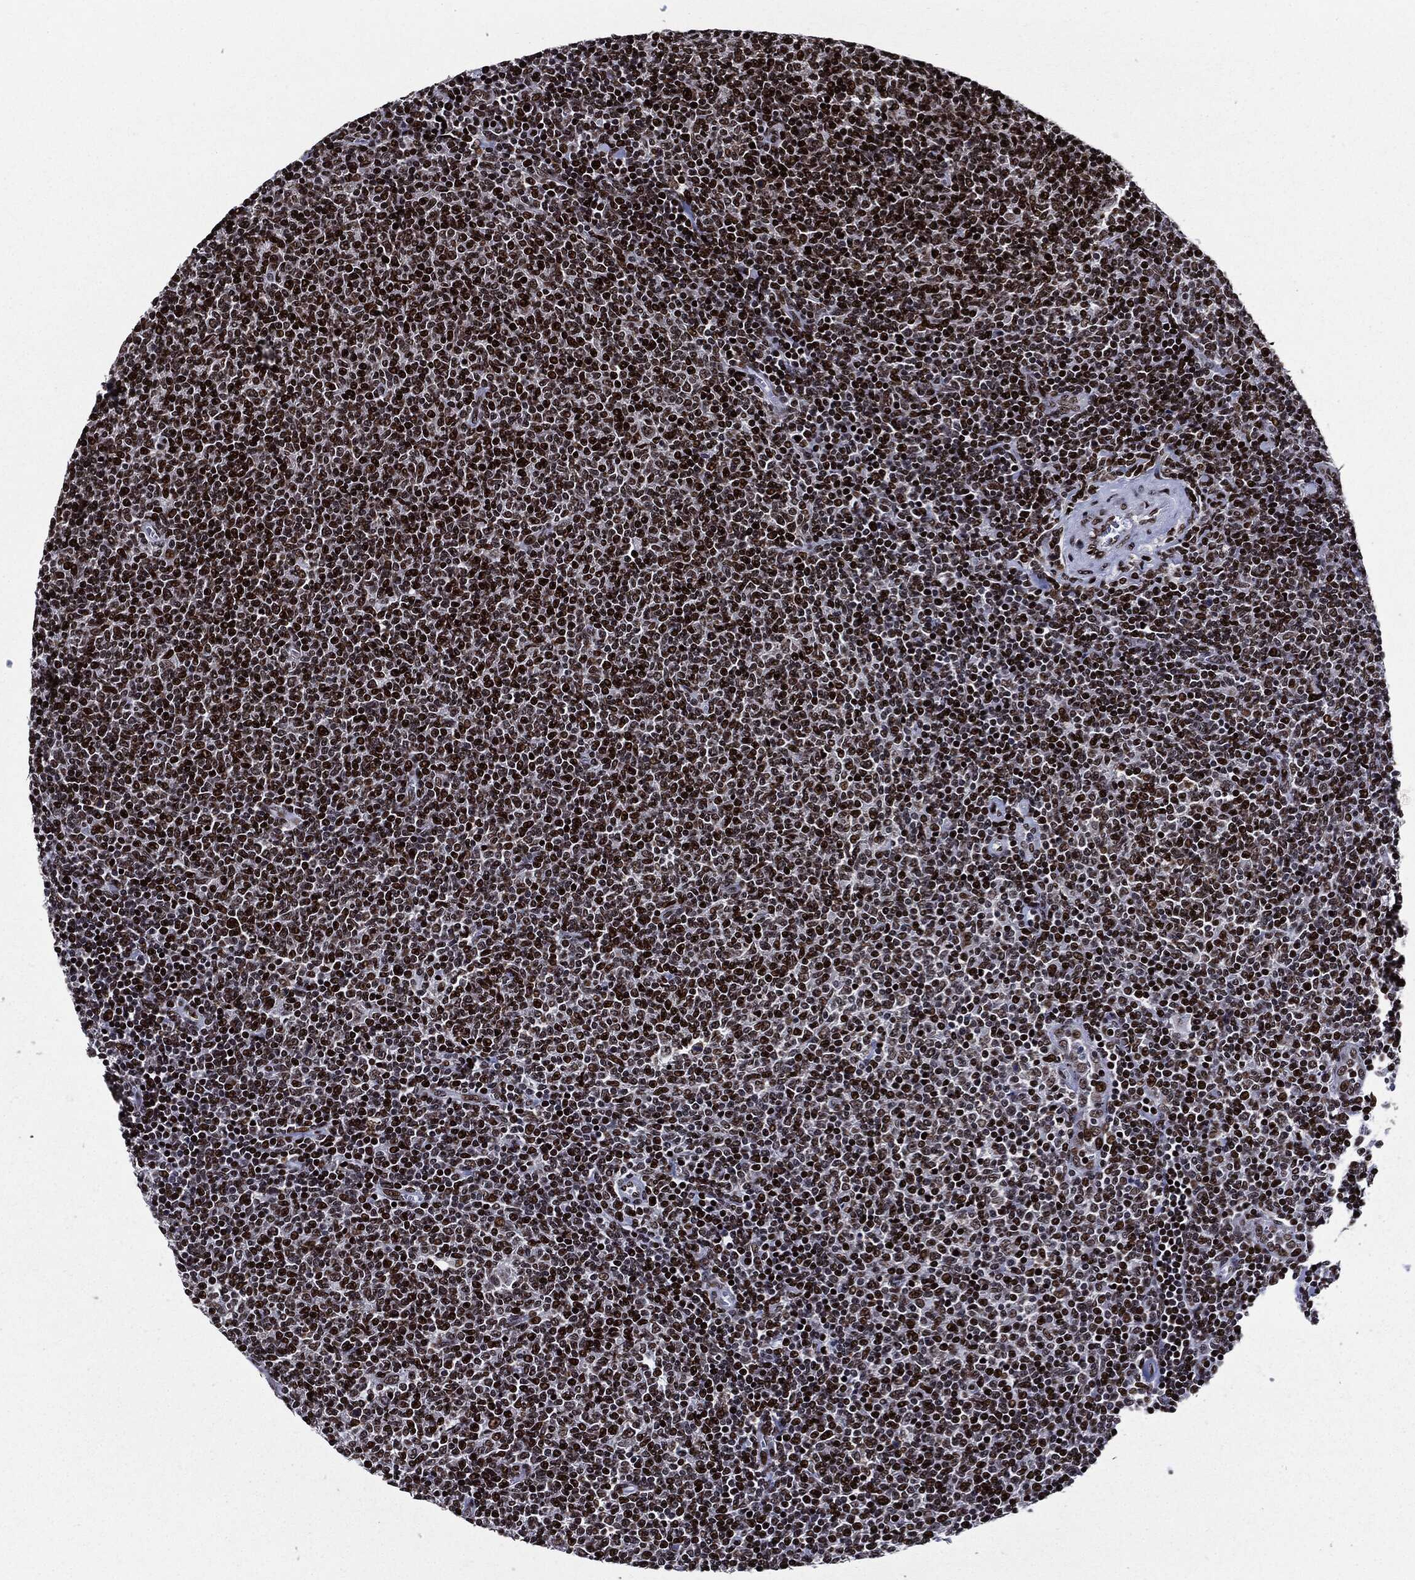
{"staining": {"intensity": "strong", "quantity": ">75%", "location": "nuclear"}, "tissue": "lymphoma", "cell_type": "Tumor cells", "image_type": "cancer", "snomed": [{"axis": "morphology", "description": "Malignant lymphoma, non-Hodgkin's type, Low grade"}, {"axis": "topography", "description": "Lymph node"}], "caption": "Protein analysis of lymphoma tissue reveals strong nuclear positivity in approximately >75% of tumor cells. The staining was performed using DAB (3,3'-diaminobenzidine) to visualize the protein expression in brown, while the nuclei were stained in blue with hematoxylin (Magnification: 20x).", "gene": "ZFP91", "patient": {"sex": "male", "age": 52}}